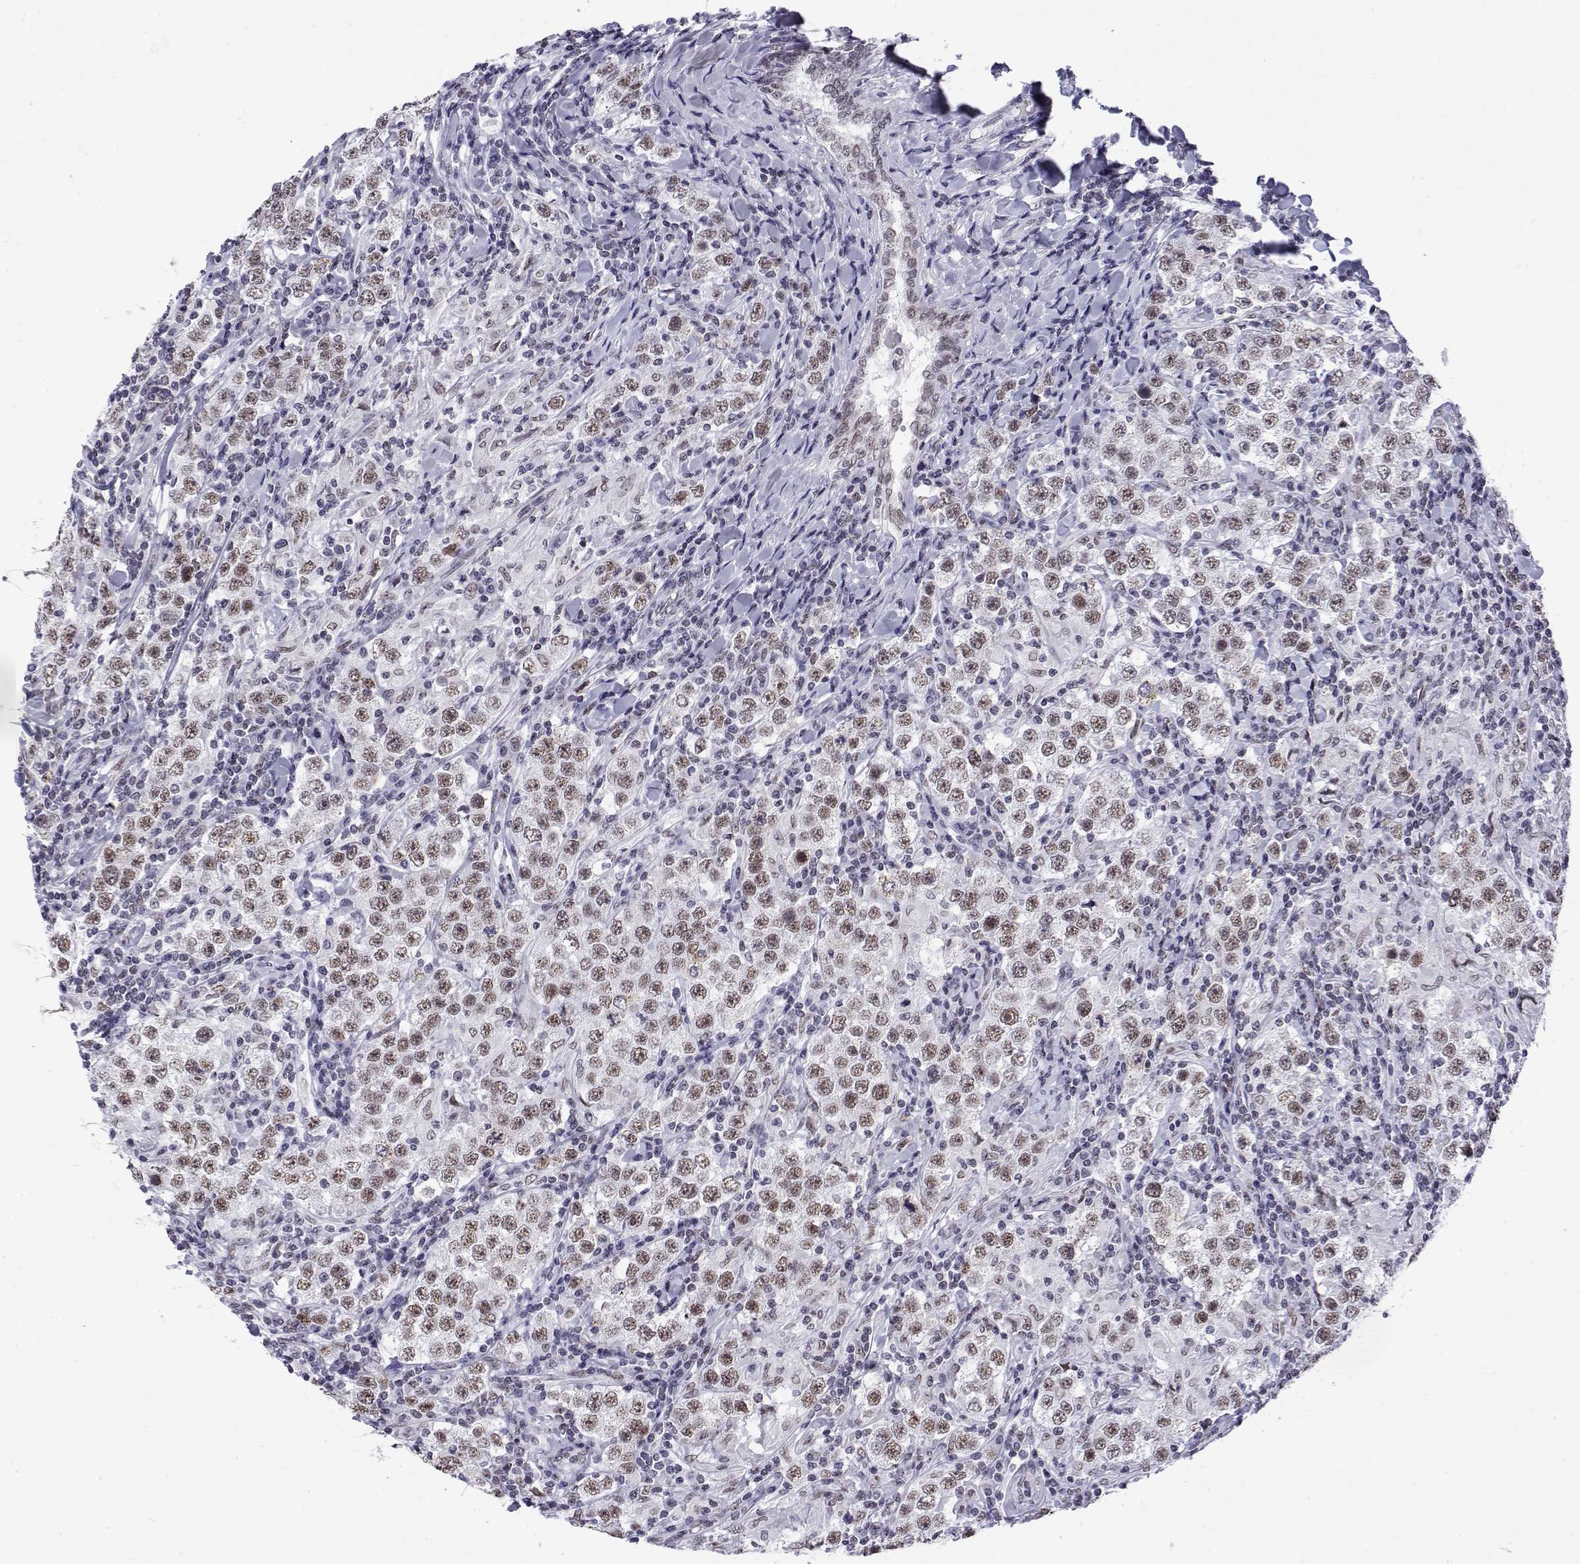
{"staining": {"intensity": "moderate", "quantity": ">75%", "location": "nuclear"}, "tissue": "testis cancer", "cell_type": "Tumor cells", "image_type": "cancer", "snomed": [{"axis": "morphology", "description": "Seminoma, NOS"}, {"axis": "morphology", "description": "Carcinoma, Embryonal, NOS"}, {"axis": "topography", "description": "Testis"}], "caption": "Seminoma (testis) stained for a protein exhibits moderate nuclear positivity in tumor cells.", "gene": "POLDIP3", "patient": {"sex": "male", "age": 41}}